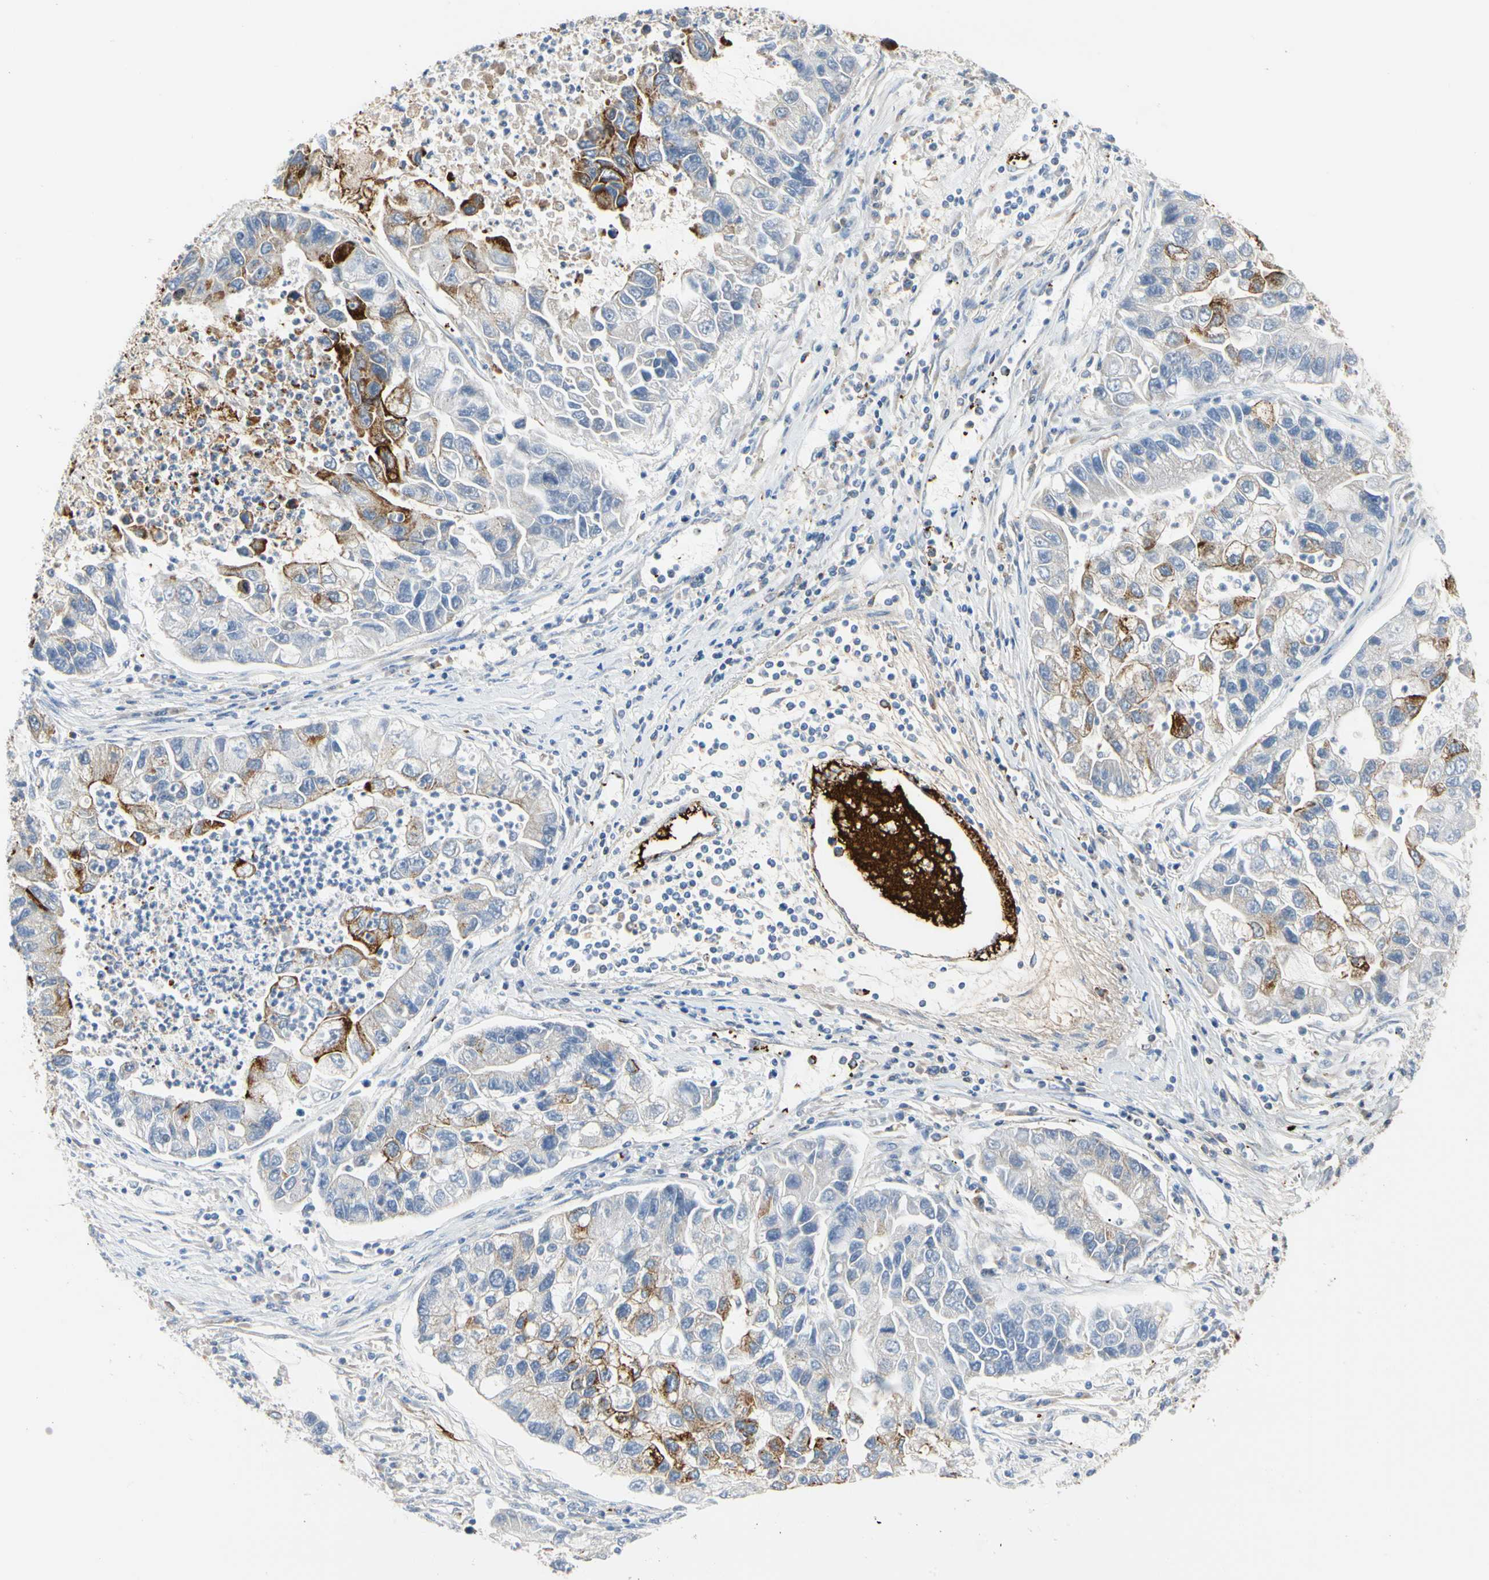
{"staining": {"intensity": "moderate", "quantity": "25%-75%", "location": "cytoplasmic/membranous"}, "tissue": "lung cancer", "cell_type": "Tumor cells", "image_type": "cancer", "snomed": [{"axis": "morphology", "description": "Adenocarcinoma, NOS"}, {"axis": "topography", "description": "Lung"}], "caption": "Immunohistochemistry (IHC) staining of lung cancer (adenocarcinoma), which demonstrates medium levels of moderate cytoplasmic/membranous staining in approximately 25%-75% of tumor cells indicating moderate cytoplasmic/membranous protein staining. The staining was performed using DAB (brown) for protein detection and nuclei were counterstained in hematoxylin (blue).", "gene": "FGB", "patient": {"sex": "female", "age": 51}}